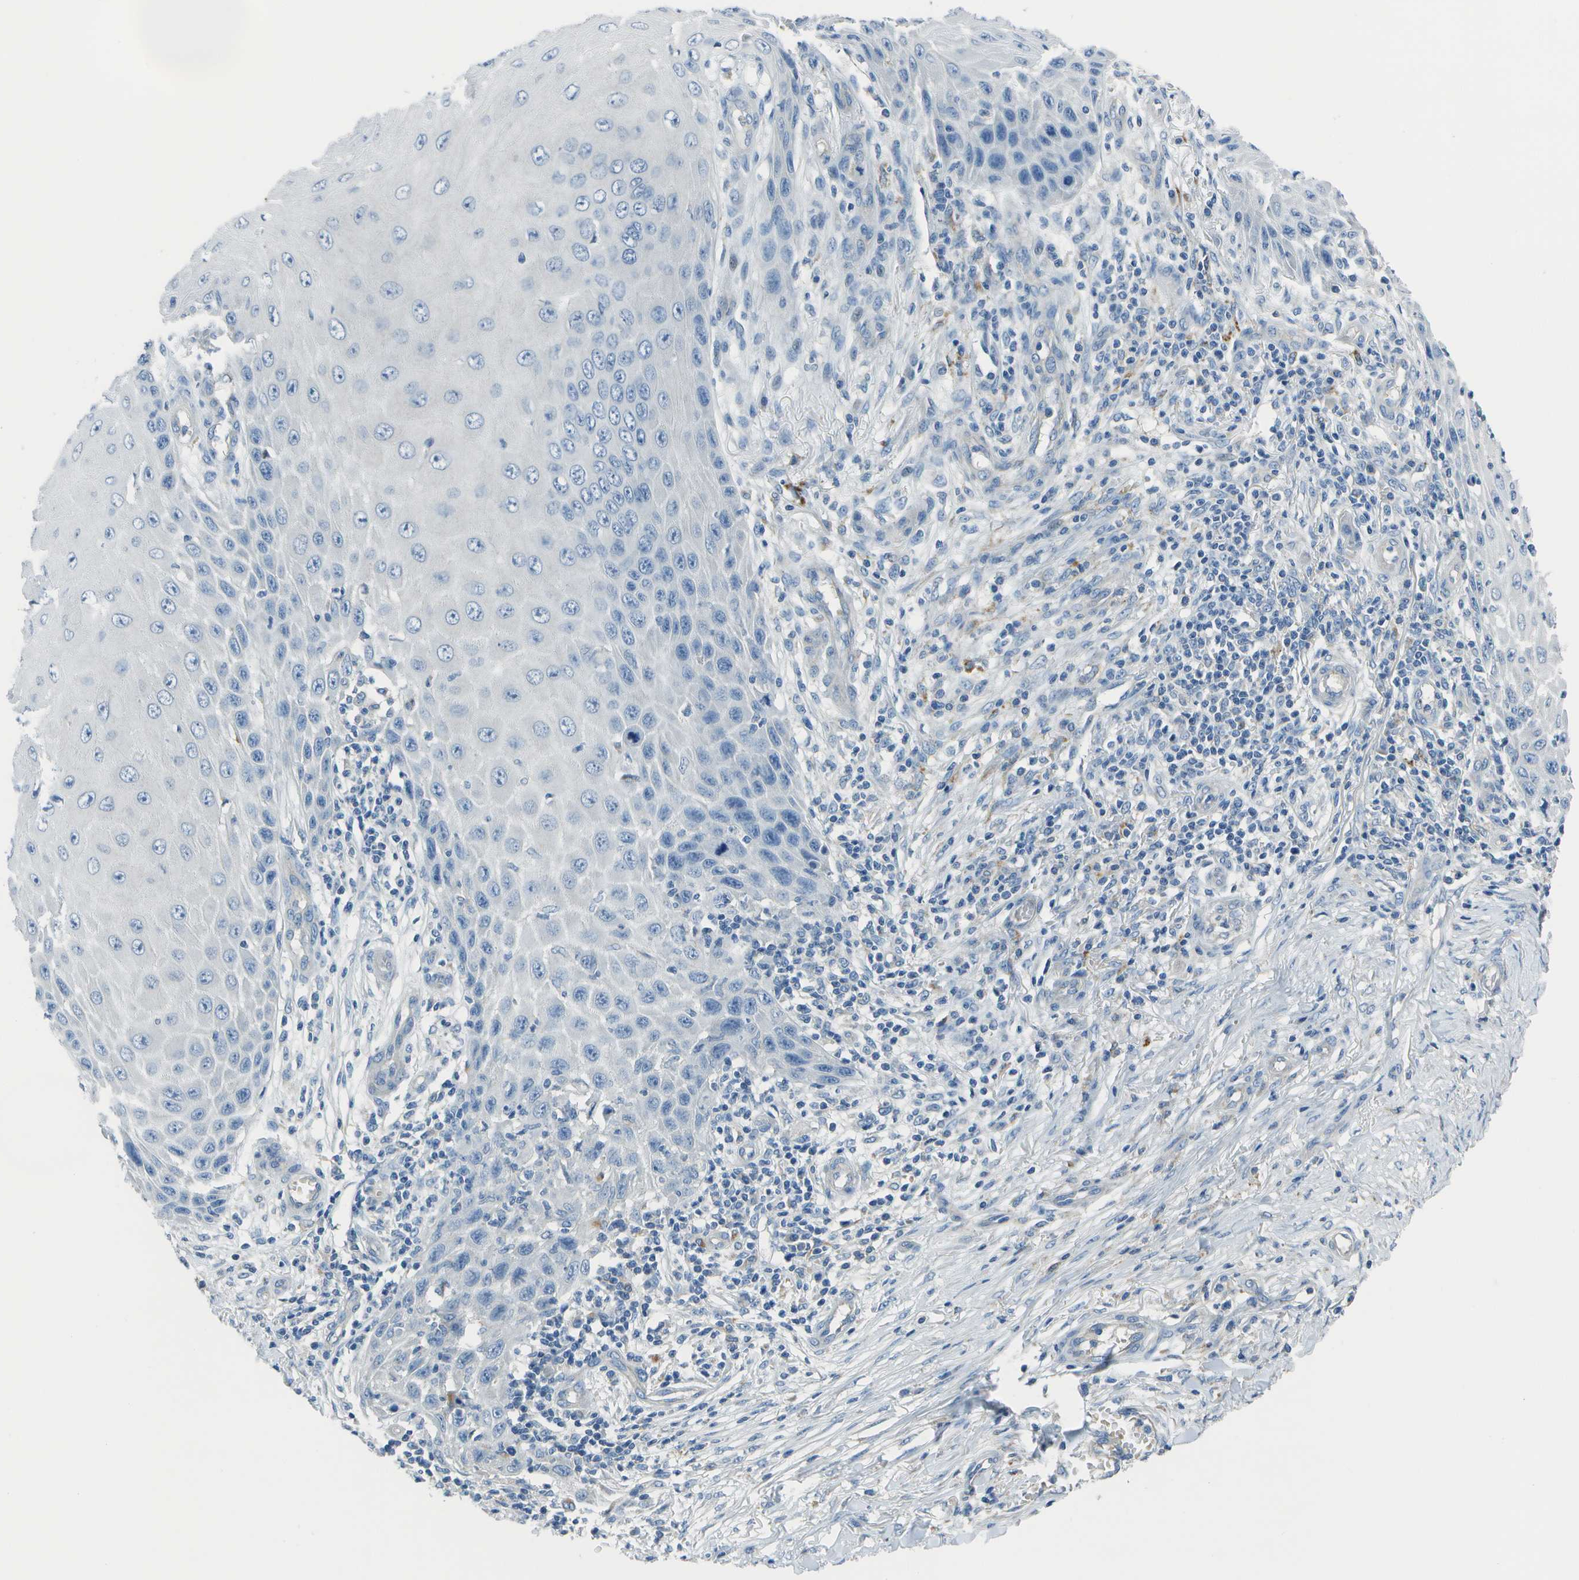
{"staining": {"intensity": "negative", "quantity": "none", "location": "none"}, "tissue": "skin cancer", "cell_type": "Tumor cells", "image_type": "cancer", "snomed": [{"axis": "morphology", "description": "Squamous cell carcinoma, NOS"}, {"axis": "topography", "description": "Skin"}], "caption": "Immunohistochemical staining of skin cancer (squamous cell carcinoma) shows no significant staining in tumor cells.", "gene": "DCT", "patient": {"sex": "female", "age": 73}}